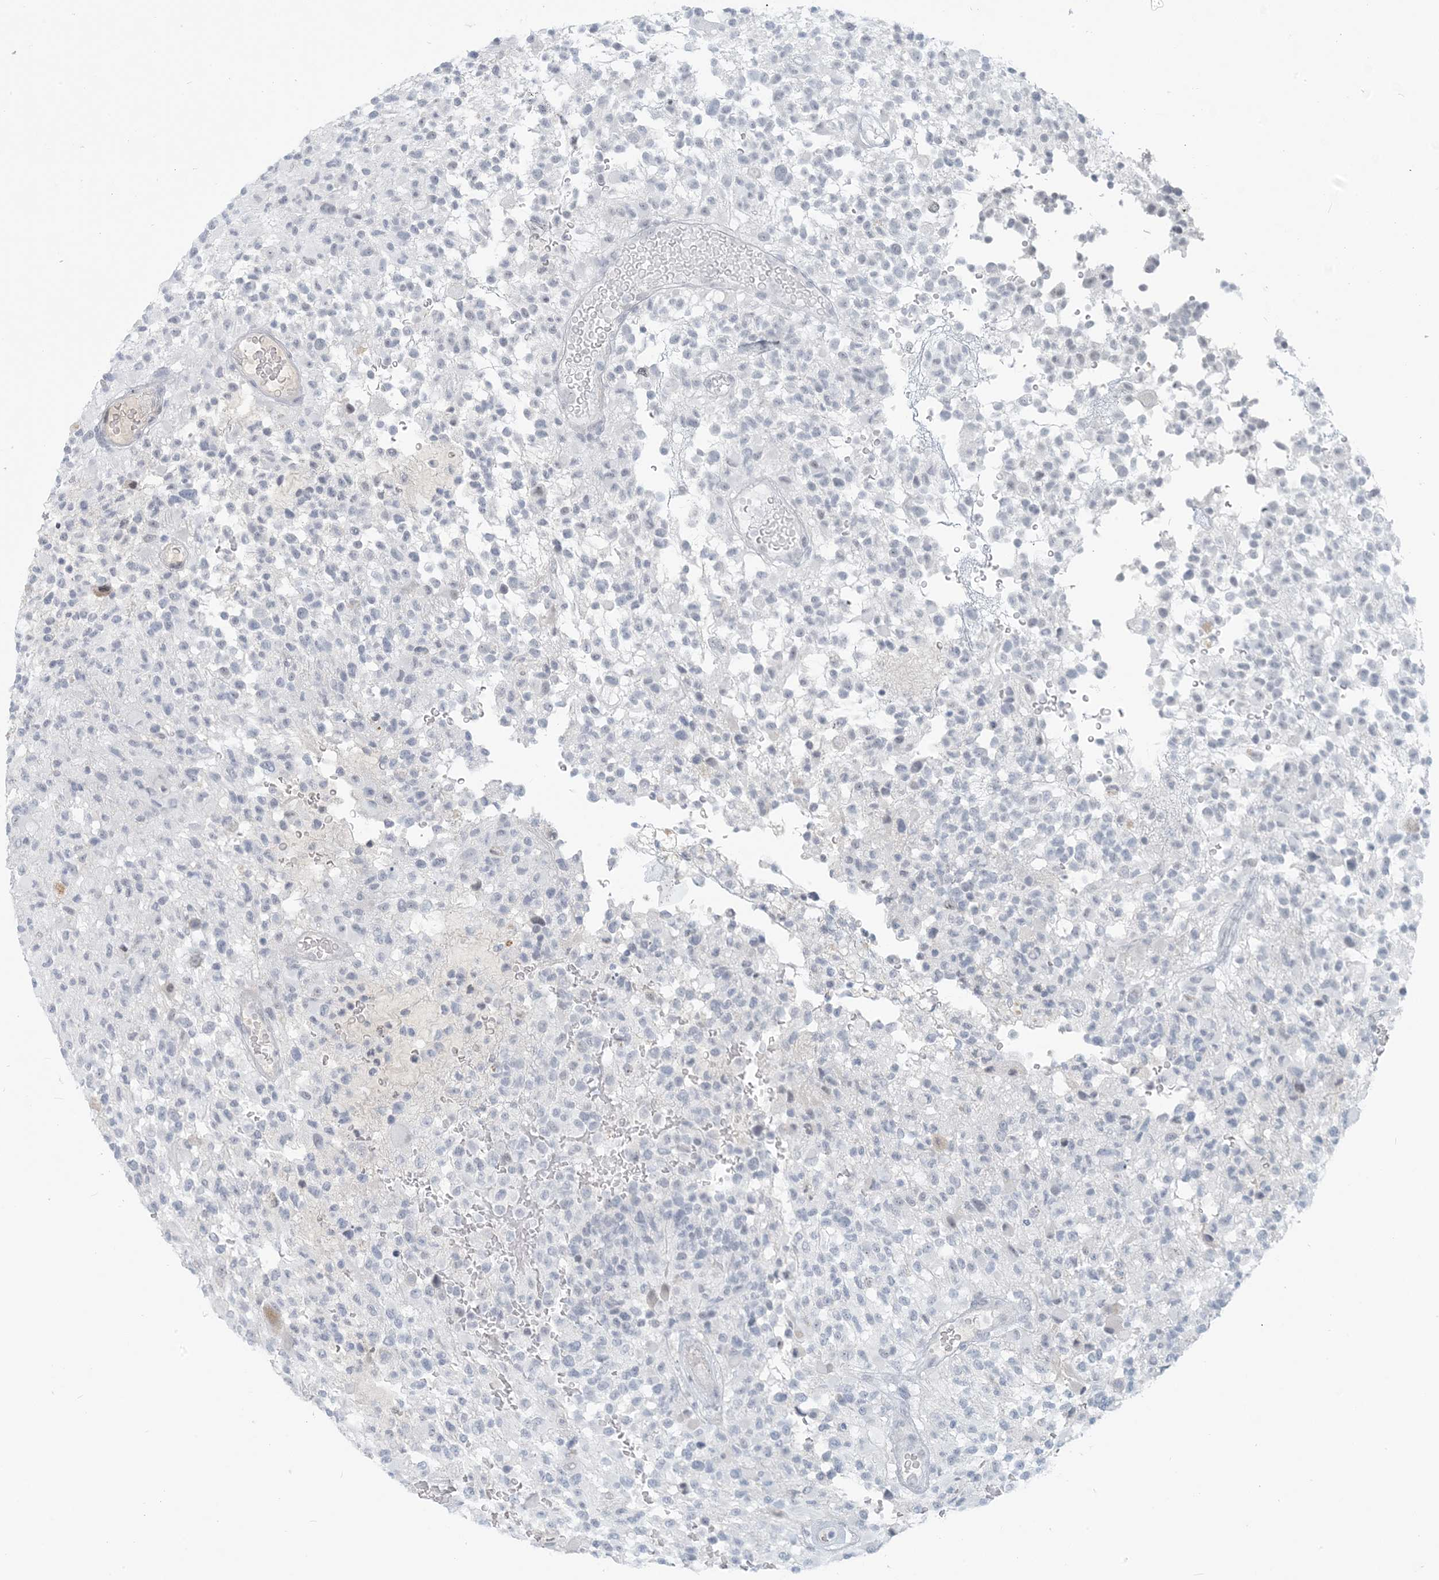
{"staining": {"intensity": "negative", "quantity": "none", "location": "none"}, "tissue": "glioma", "cell_type": "Tumor cells", "image_type": "cancer", "snomed": [{"axis": "morphology", "description": "Glioma, malignant, High grade"}, {"axis": "morphology", "description": "Glioblastoma, NOS"}, {"axis": "topography", "description": "Brain"}], "caption": "An IHC photomicrograph of malignant high-grade glioma is shown. There is no staining in tumor cells of malignant high-grade glioma.", "gene": "SCML1", "patient": {"sex": "male", "age": 60}}